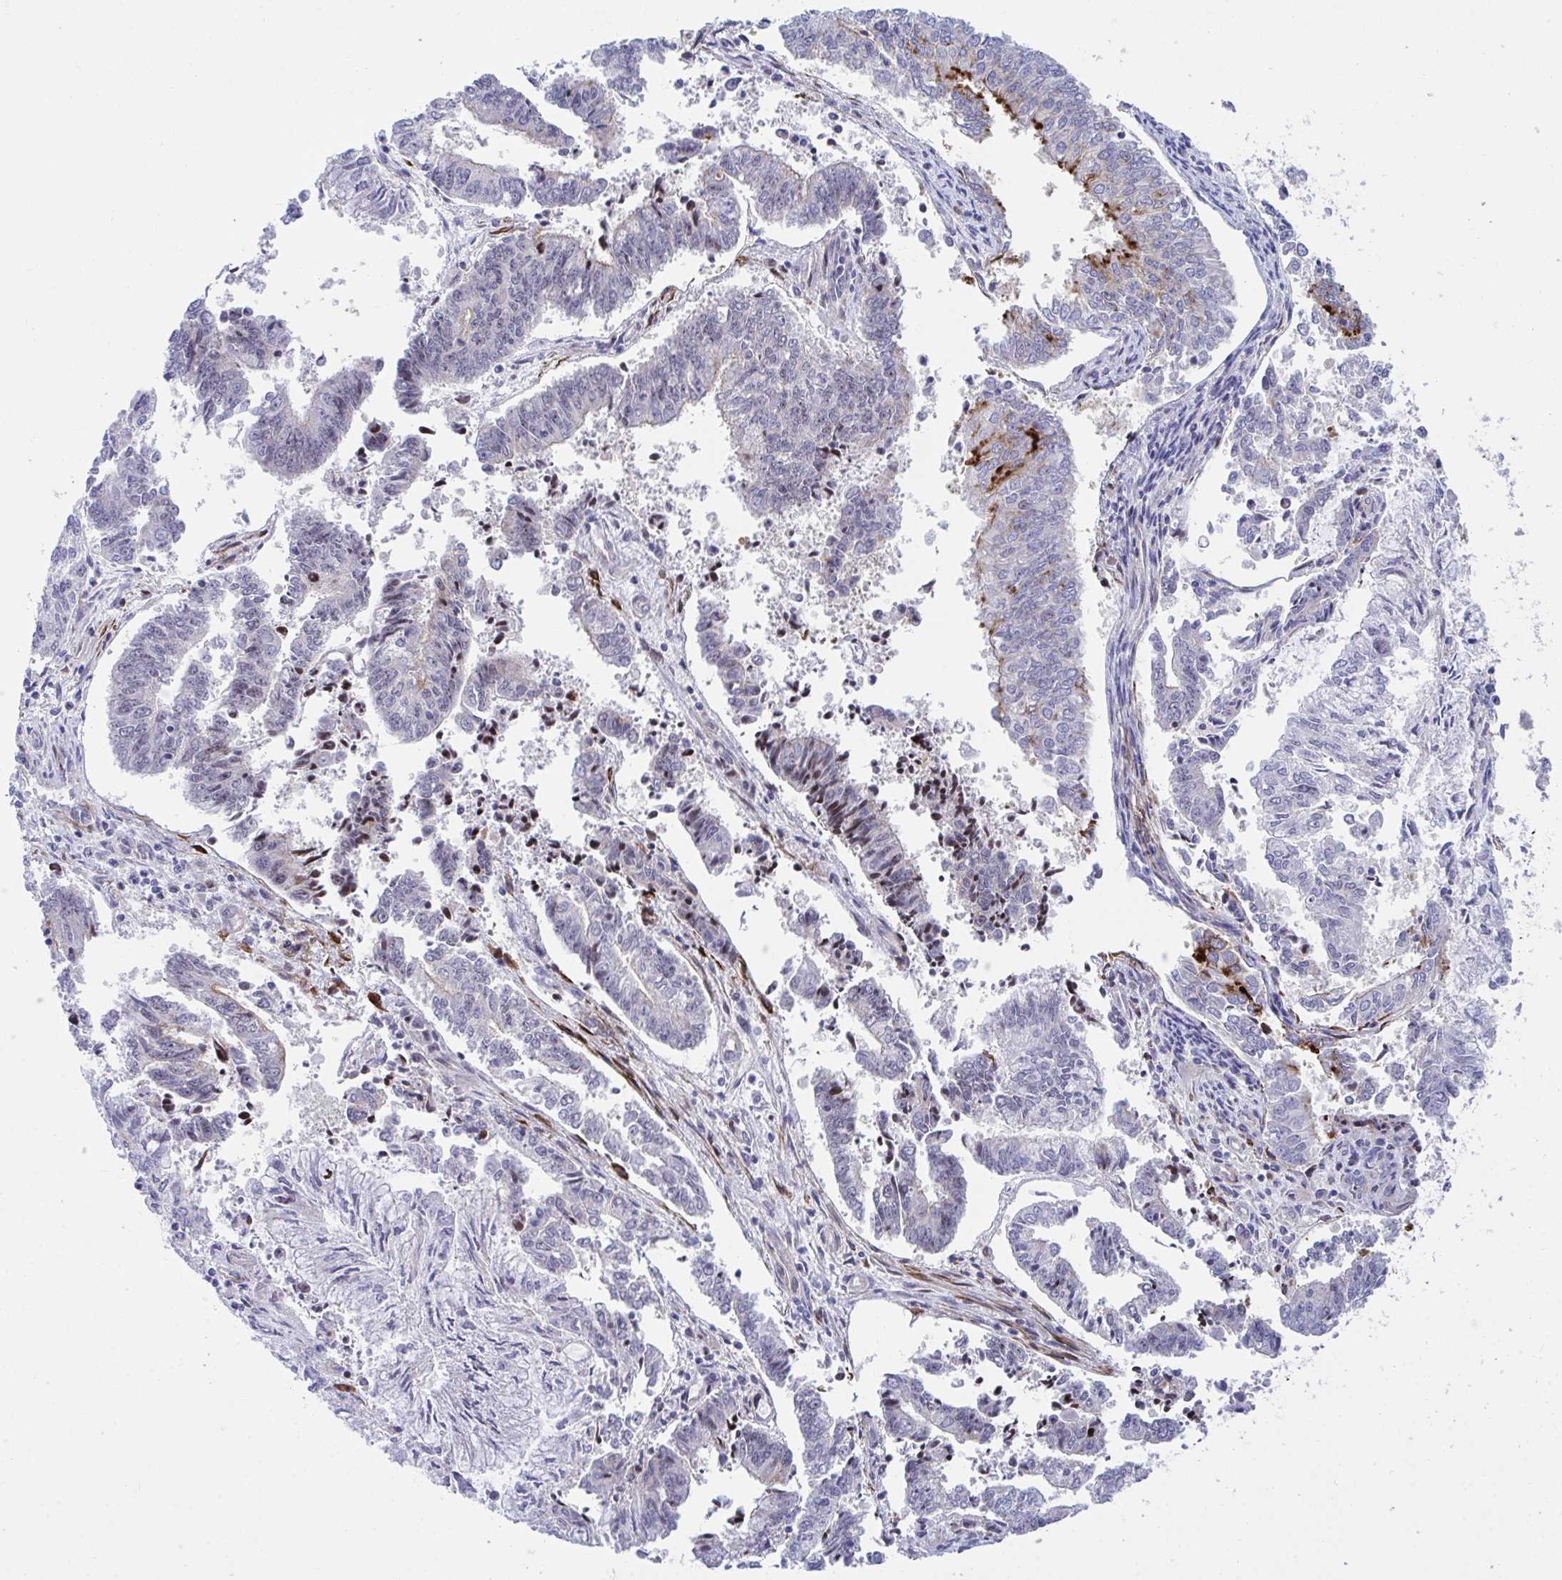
{"staining": {"intensity": "strong", "quantity": "<25%", "location": "cytoplasmic/membranous,nuclear"}, "tissue": "endometrial cancer", "cell_type": "Tumor cells", "image_type": "cancer", "snomed": [{"axis": "morphology", "description": "Adenocarcinoma, NOS"}, {"axis": "topography", "description": "Endometrium"}], "caption": "An immunohistochemistry (IHC) histopathology image of neoplastic tissue is shown. Protein staining in brown shows strong cytoplasmic/membranous and nuclear positivity in endometrial cancer (adenocarcinoma) within tumor cells. (DAB = brown stain, brightfield microscopy at high magnification).", "gene": "CENPQ", "patient": {"sex": "female", "age": 61}}